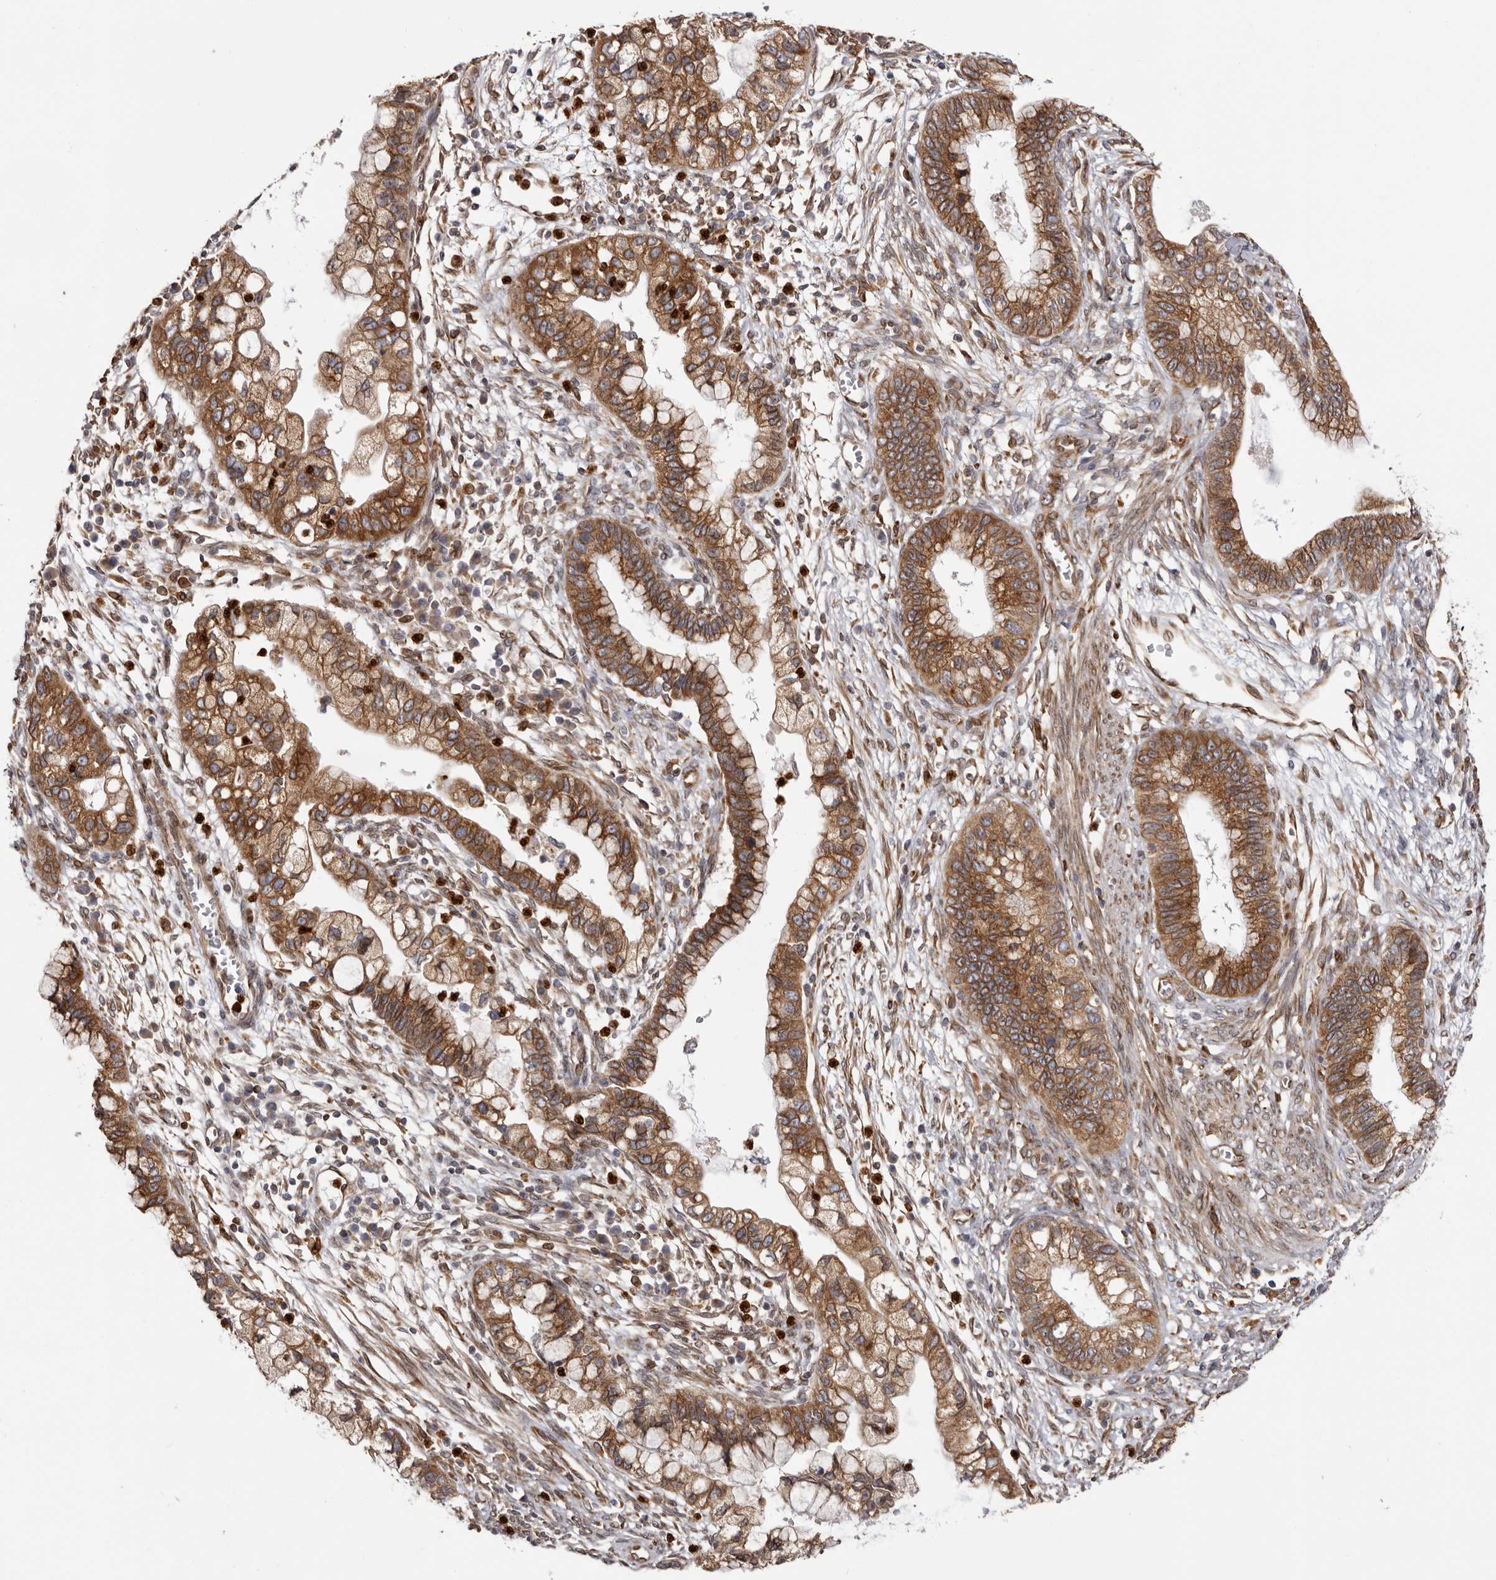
{"staining": {"intensity": "moderate", "quantity": ">75%", "location": "cytoplasmic/membranous"}, "tissue": "cervical cancer", "cell_type": "Tumor cells", "image_type": "cancer", "snomed": [{"axis": "morphology", "description": "Adenocarcinoma, NOS"}, {"axis": "topography", "description": "Cervix"}], "caption": "IHC staining of adenocarcinoma (cervical), which shows medium levels of moderate cytoplasmic/membranous expression in approximately >75% of tumor cells indicating moderate cytoplasmic/membranous protein staining. The staining was performed using DAB (3,3'-diaminobenzidine) (brown) for protein detection and nuclei were counterstained in hematoxylin (blue).", "gene": "C4orf3", "patient": {"sex": "female", "age": 44}}